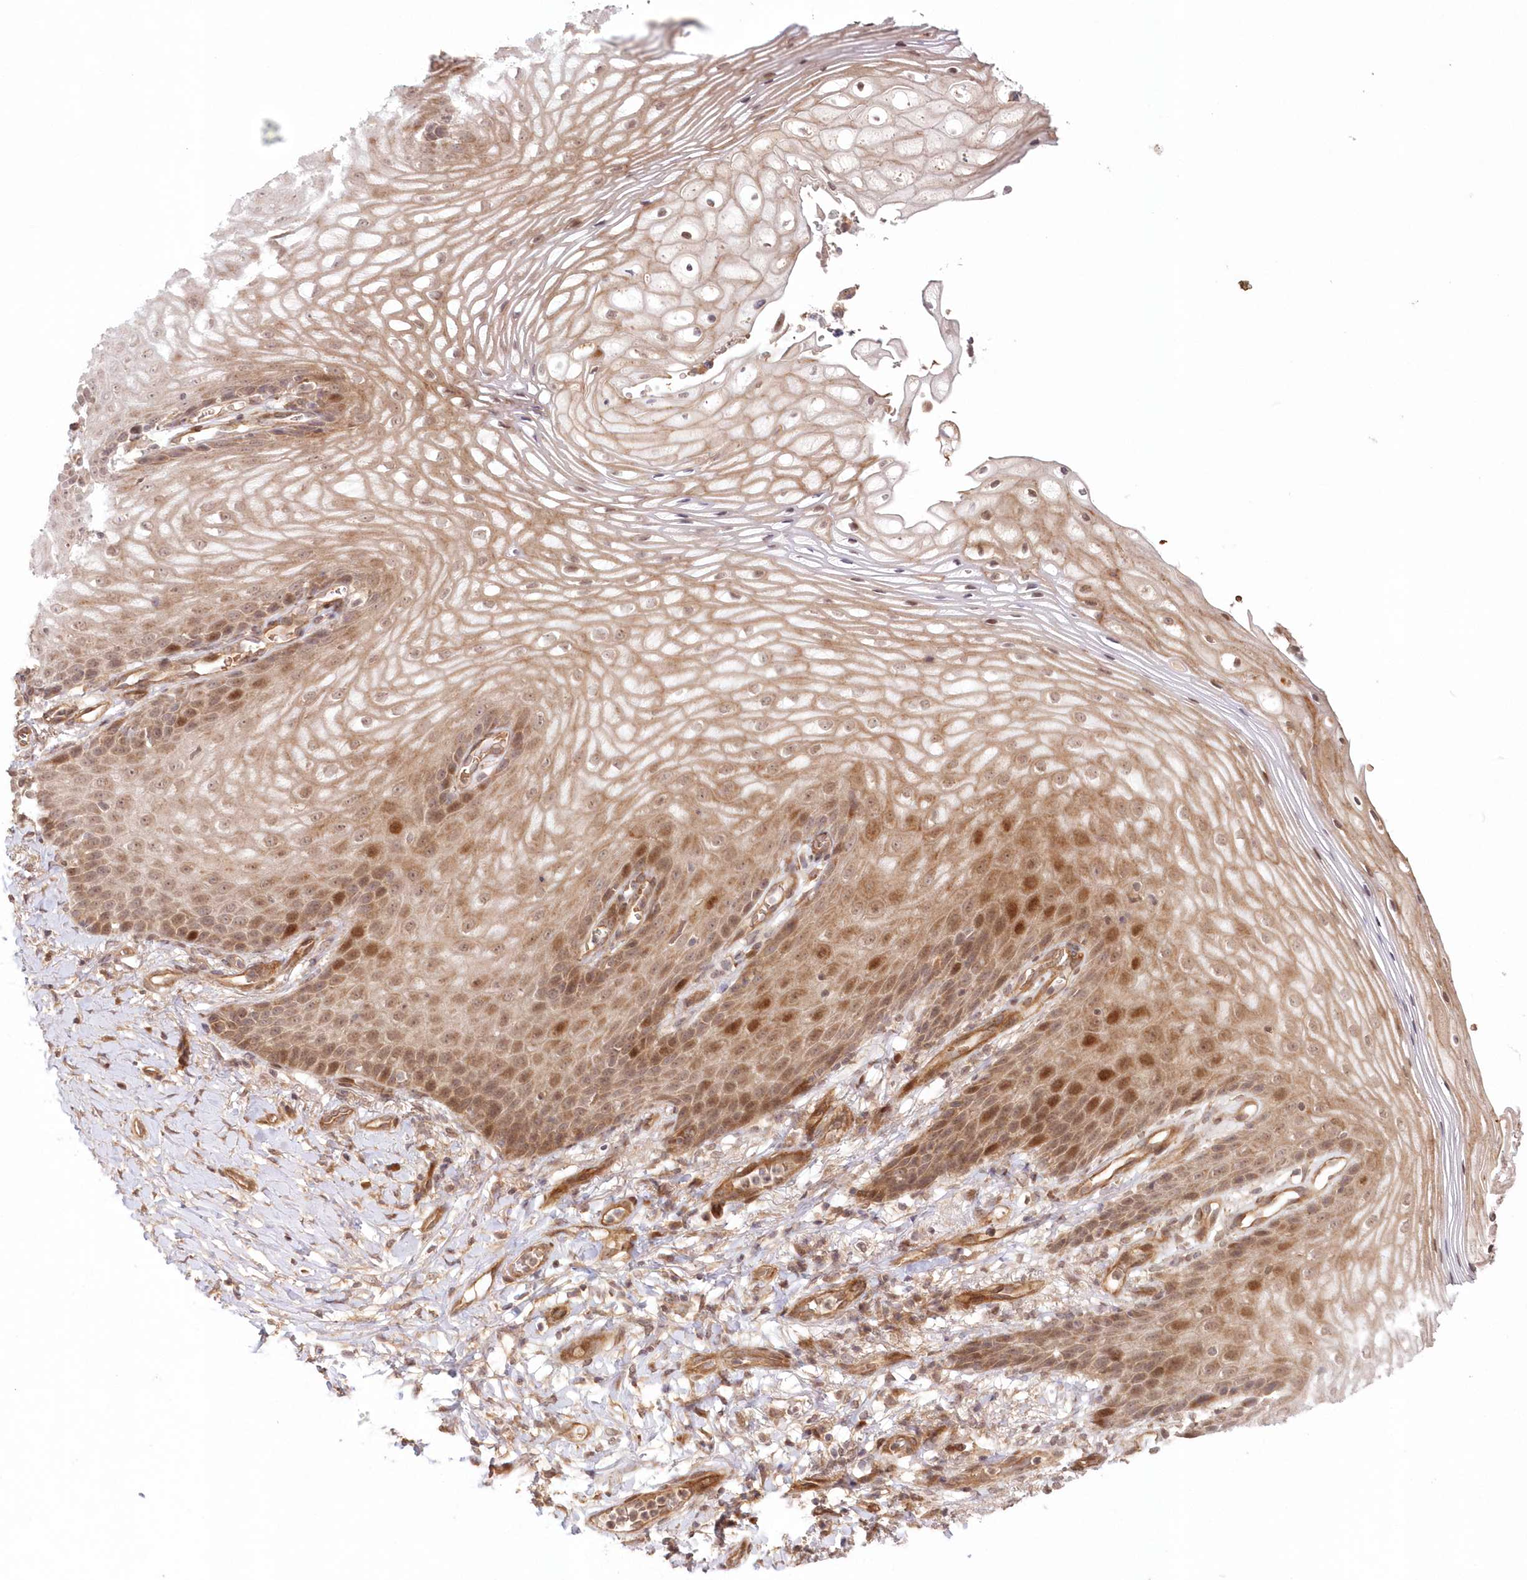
{"staining": {"intensity": "moderate", "quantity": ">75%", "location": "cytoplasmic/membranous,nuclear"}, "tissue": "vagina", "cell_type": "Squamous epithelial cells", "image_type": "normal", "snomed": [{"axis": "morphology", "description": "Normal tissue, NOS"}, {"axis": "topography", "description": "Vagina"}], "caption": "IHC micrograph of benign human vagina stained for a protein (brown), which shows medium levels of moderate cytoplasmic/membranous,nuclear expression in about >75% of squamous epithelial cells.", "gene": "UBTD2", "patient": {"sex": "female", "age": 60}}